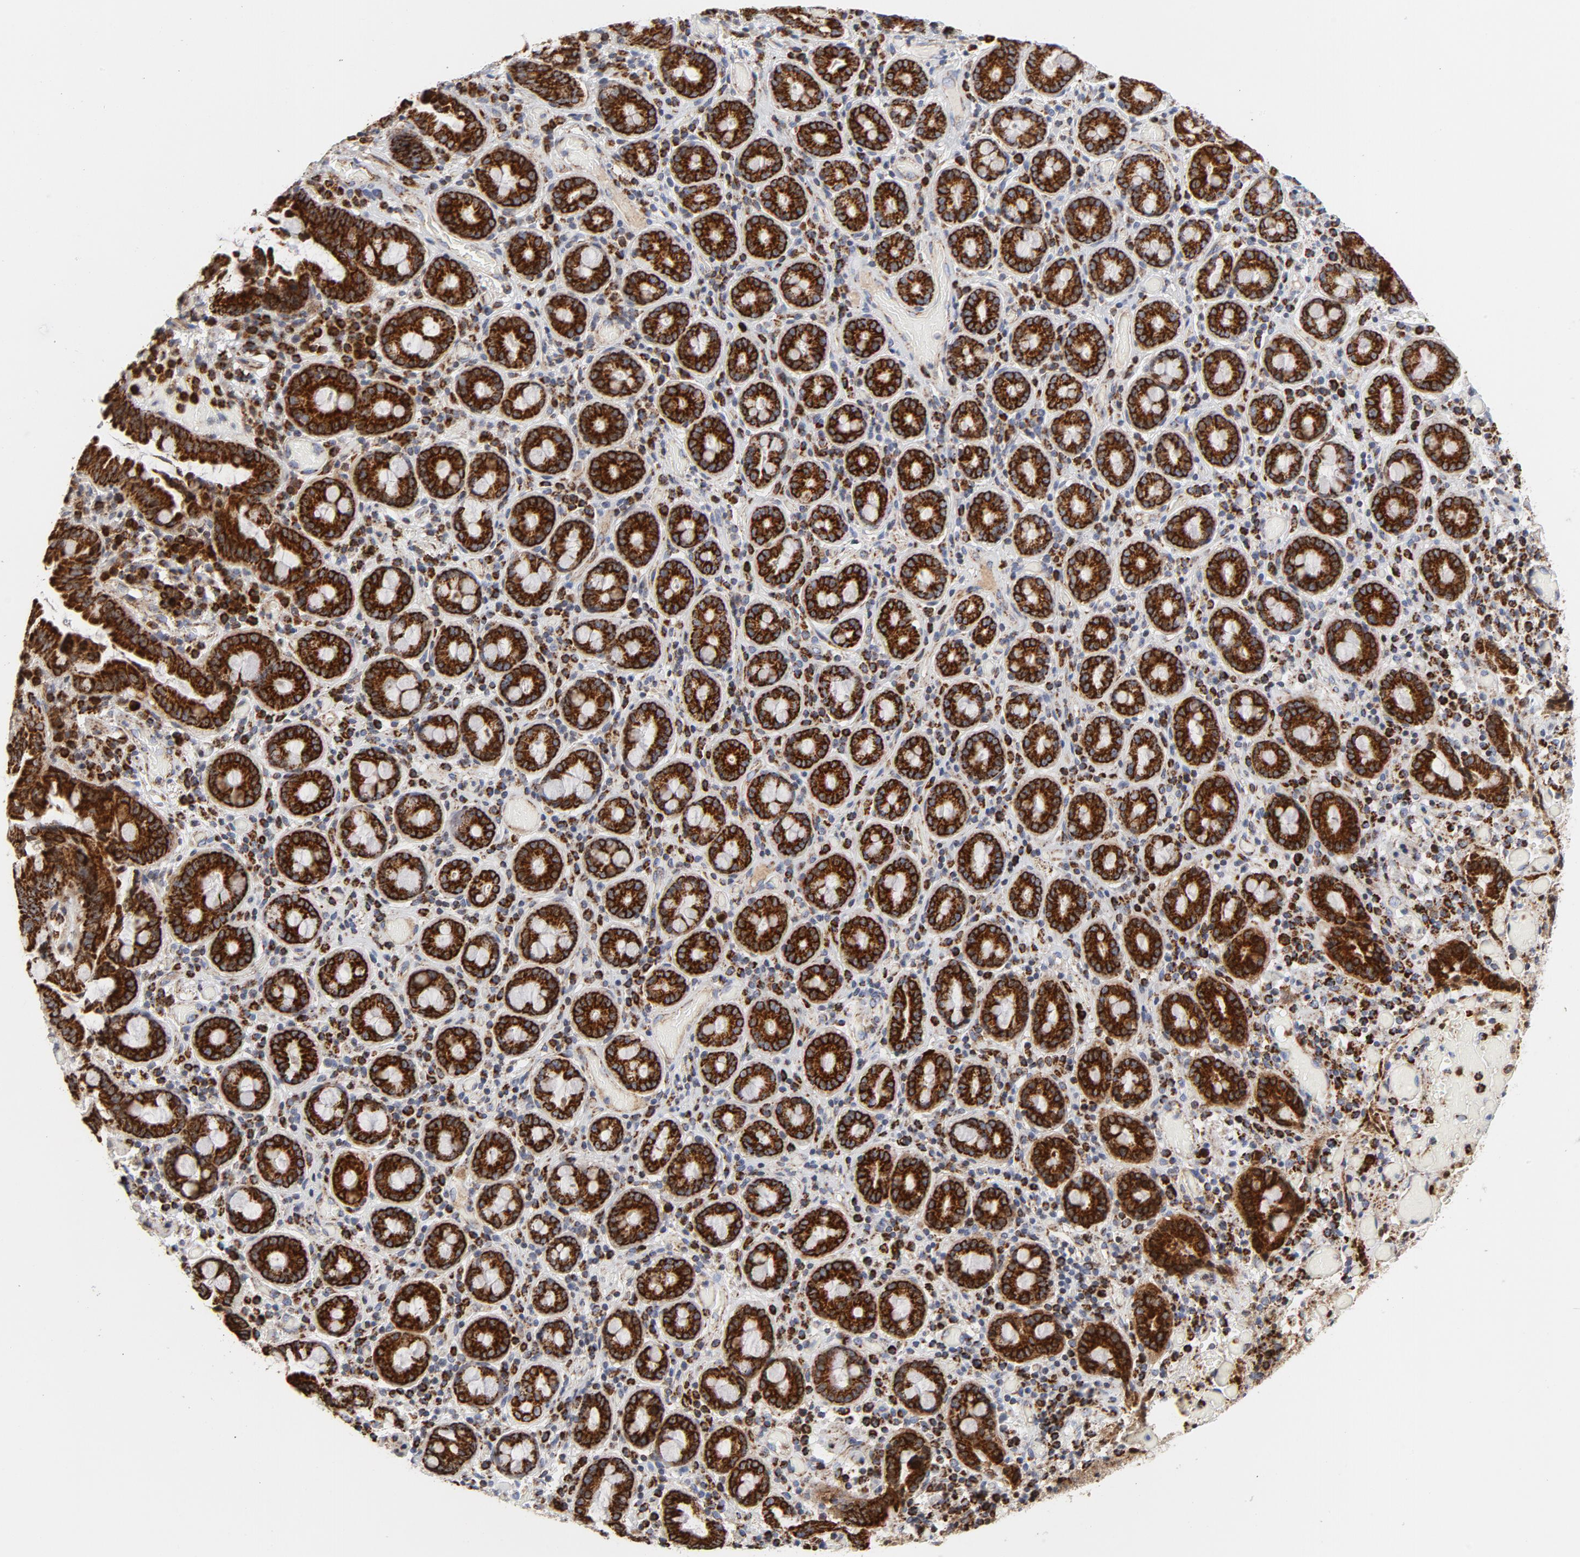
{"staining": {"intensity": "strong", "quantity": ">75%", "location": "cytoplasmic/membranous"}, "tissue": "pancreatic cancer", "cell_type": "Tumor cells", "image_type": "cancer", "snomed": [{"axis": "morphology", "description": "Adenocarcinoma, NOS"}, {"axis": "topography", "description": "Pancreas"}], "caption": "This image demonstrates adenocarcinoma (pancreatic) stained with IHC to label a protein in brown. The cytoplasmic/membranous of tumor cells show strong positivity for the protein. Nuclei are counter-stained blue.", "gene": "CYCS", "patient": {"sex": "male", "age": 82}}